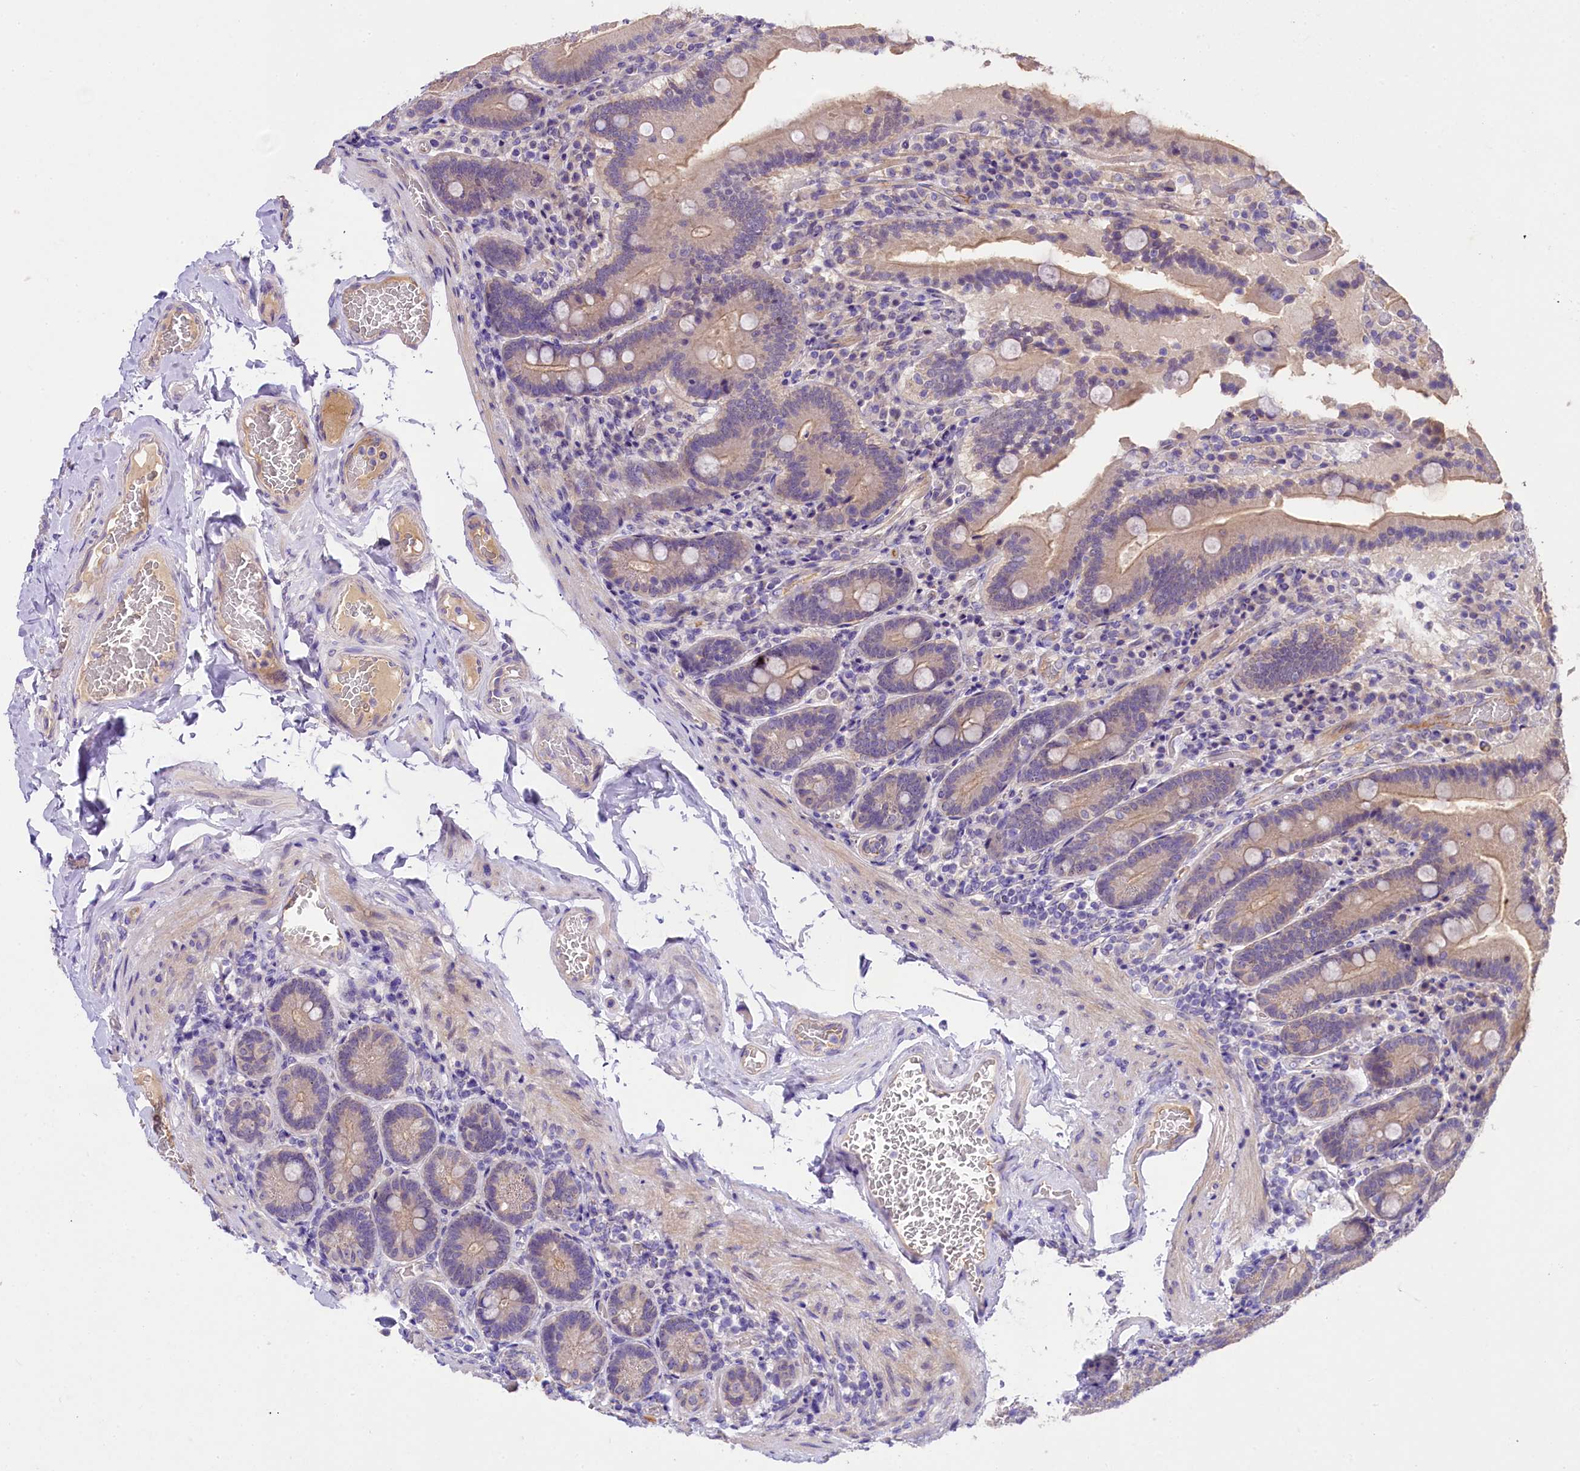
{"staining": {"intensity": "weak", "quantity": "25%-75%", "location": "cytoplasmic/membranous"}, "tissue": "duodenum", "cell_type": "Glandular cells", "image_type": "normal", "snomed": [{"axis": "morphology", "description": "Normal tissue, NOS"}, {"axis": "topography", "description": "Duodenum"}], "caption": "Duodenum stained for a protein reveals weak cytoplasmic/membranous positivity in glandular cells. The staining is performed using DAB brown chromogen to label protein expression. The nuclei are counter-stained blue using hematoxylin.", "gene": "UBXN6", "patient": {"sex": "female", "age": 62}}